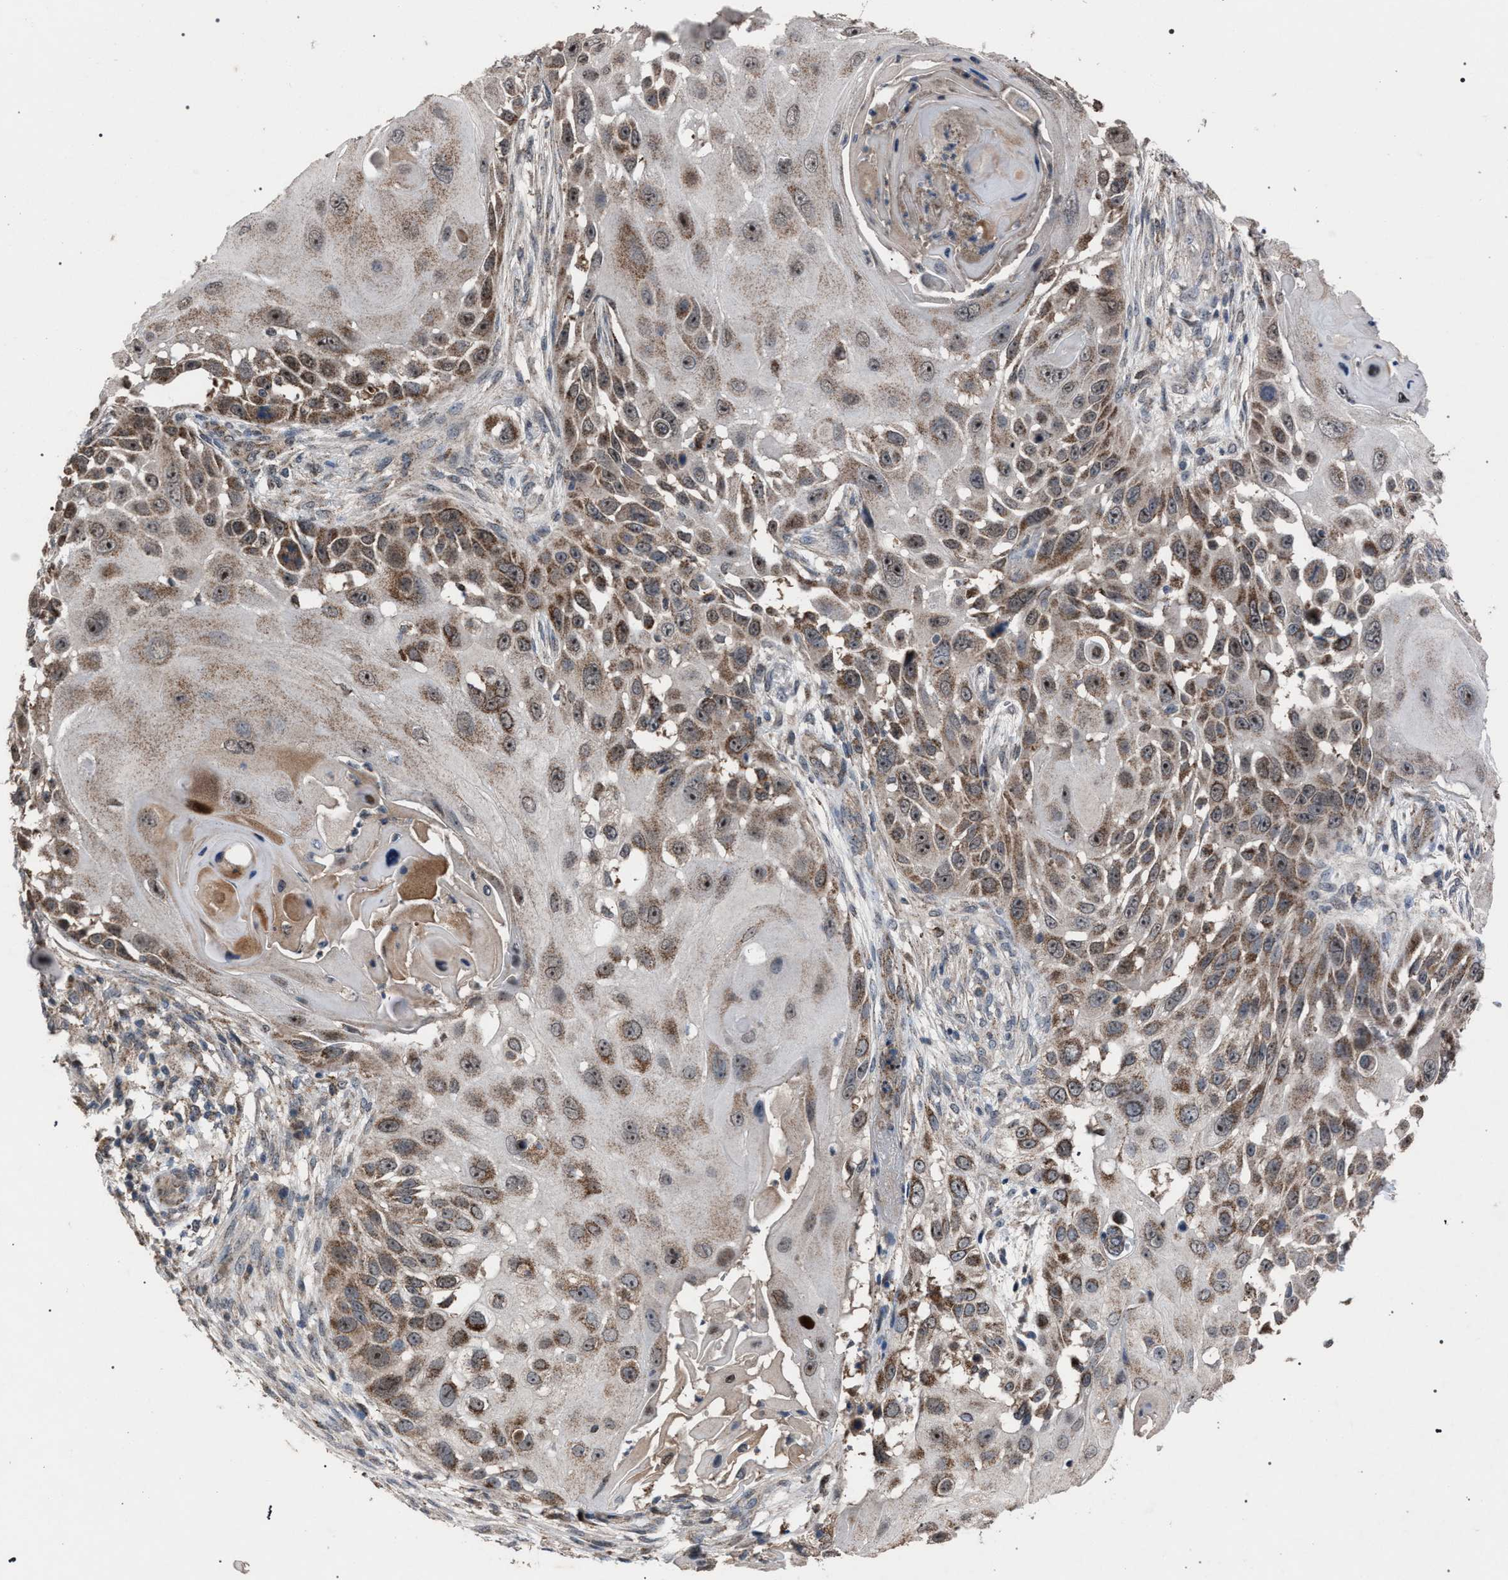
{"staining": {"intensity": "moderate", "quantity": ">75%", "location": "cytoplasmic/membranous,nuclear"}, "tissue": "skin cancer", "cell_type": "Tumor cells", "image_type": "cancer", "snomed": [{"axis": "morphology", "description": "Squamous cell carcinoma, NOS"}, {"axis": "topography", "description": "Skin"}], "caption": "The immunohistochemical stain labels moderate cytoplasmic/membranous and nuclear staining in tumor cells of skin cancer (squamous cell carcinoma) tissue.", "gene": "HSD17B4", "patient": {"sex": "female", "age": 44}}